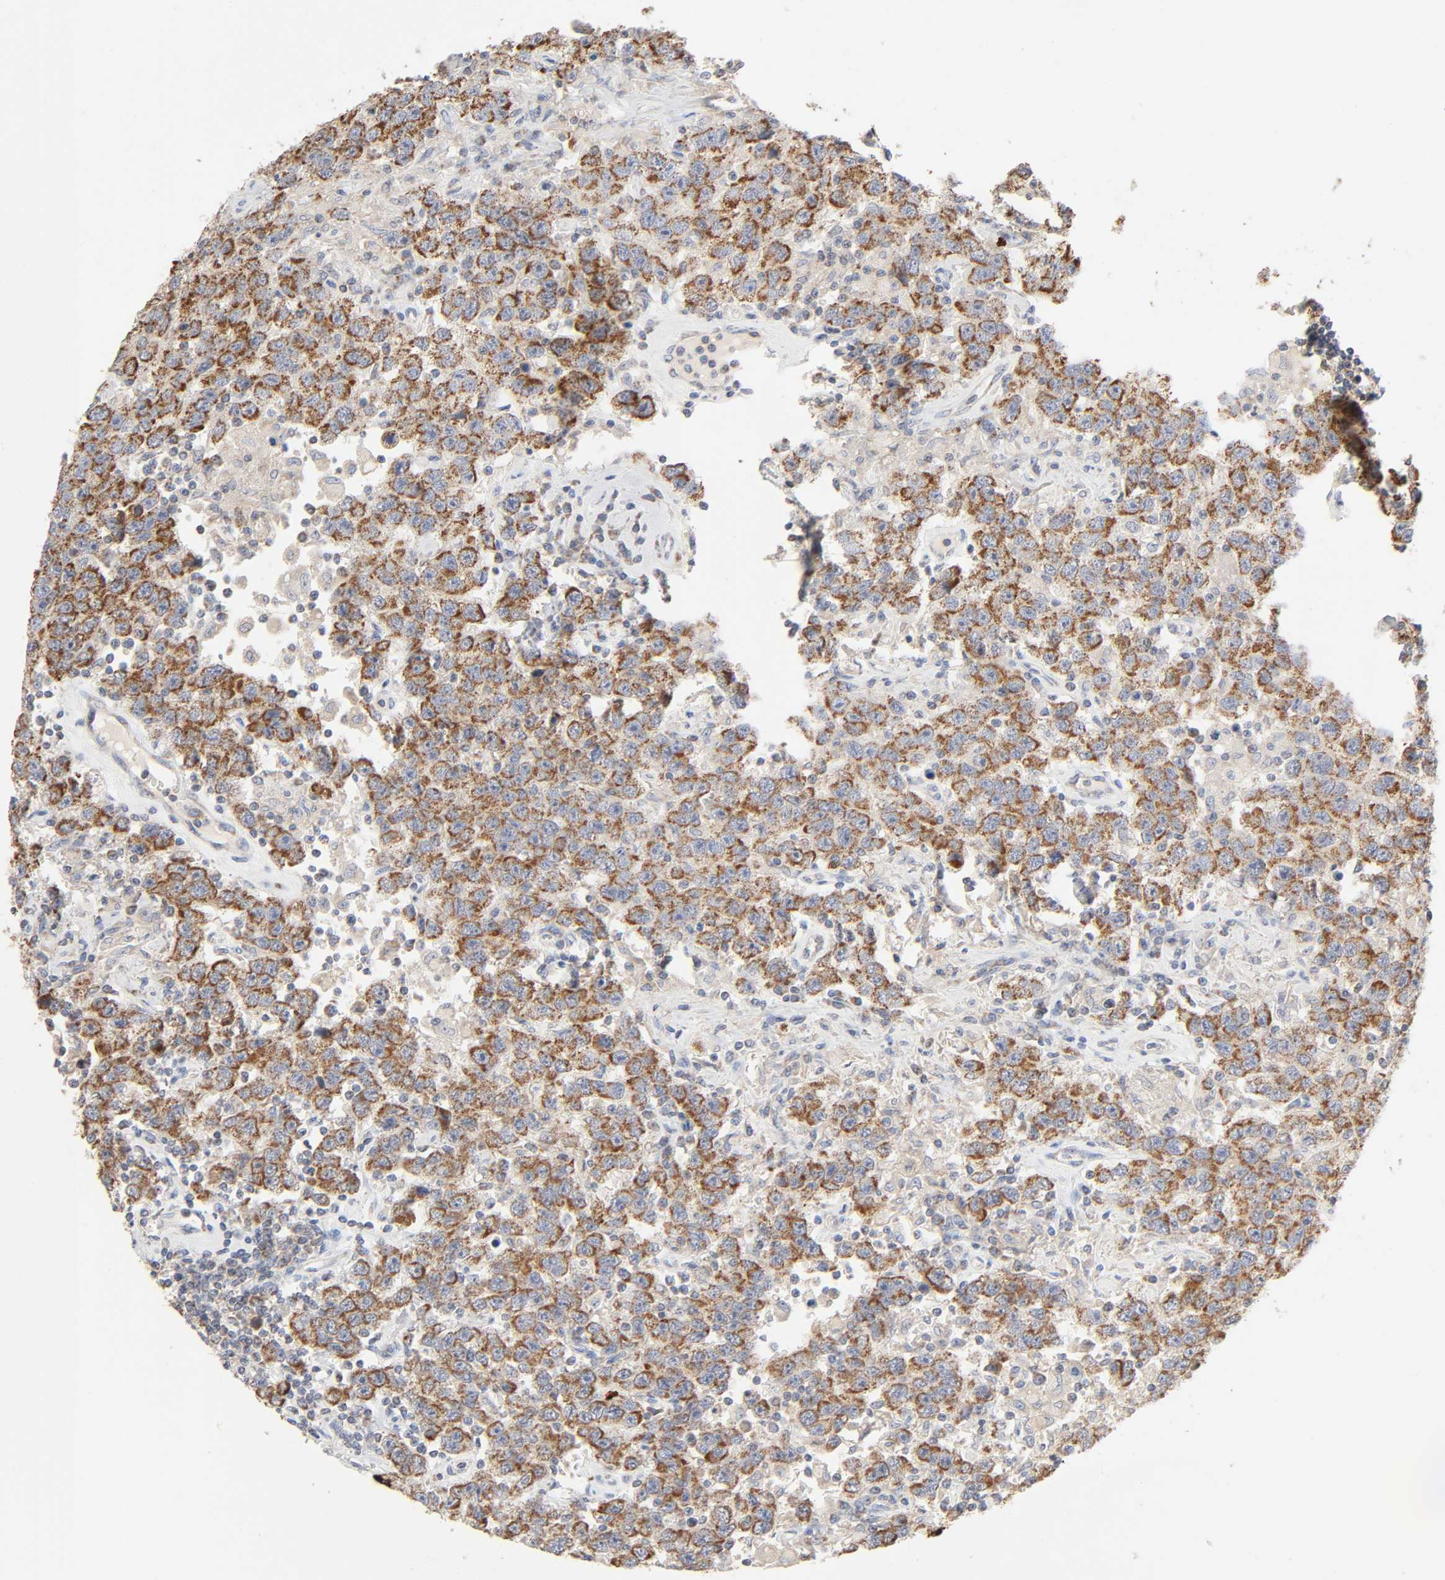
{"staining": {"intensity": "moderate", "quantity": ">75%", "location": "cytoplasmic/membranous"}, "tissue": "testis cancer", "cell_type": "Tumor cells", "image_type": "cancer", "snomed": [{"axis": "morphology", "description": "Seminoma, NOS"}, {"axis": "topography", "description": "Testis"}], "caption": "Testis cancer (seminoma) stained with DAB immunohistochemistry shows medium levels of moderate cytoplasmic/membranous staining in about >75% of tumor cells. The staining is performed using DAB (3,3'-diaminobenzidine) brown chromogen to label protein expression. The nuclei are counter-stained blue using hematoxylin.", "gene": "SYT16", "patient": {"sex": "male", "age": 41}}